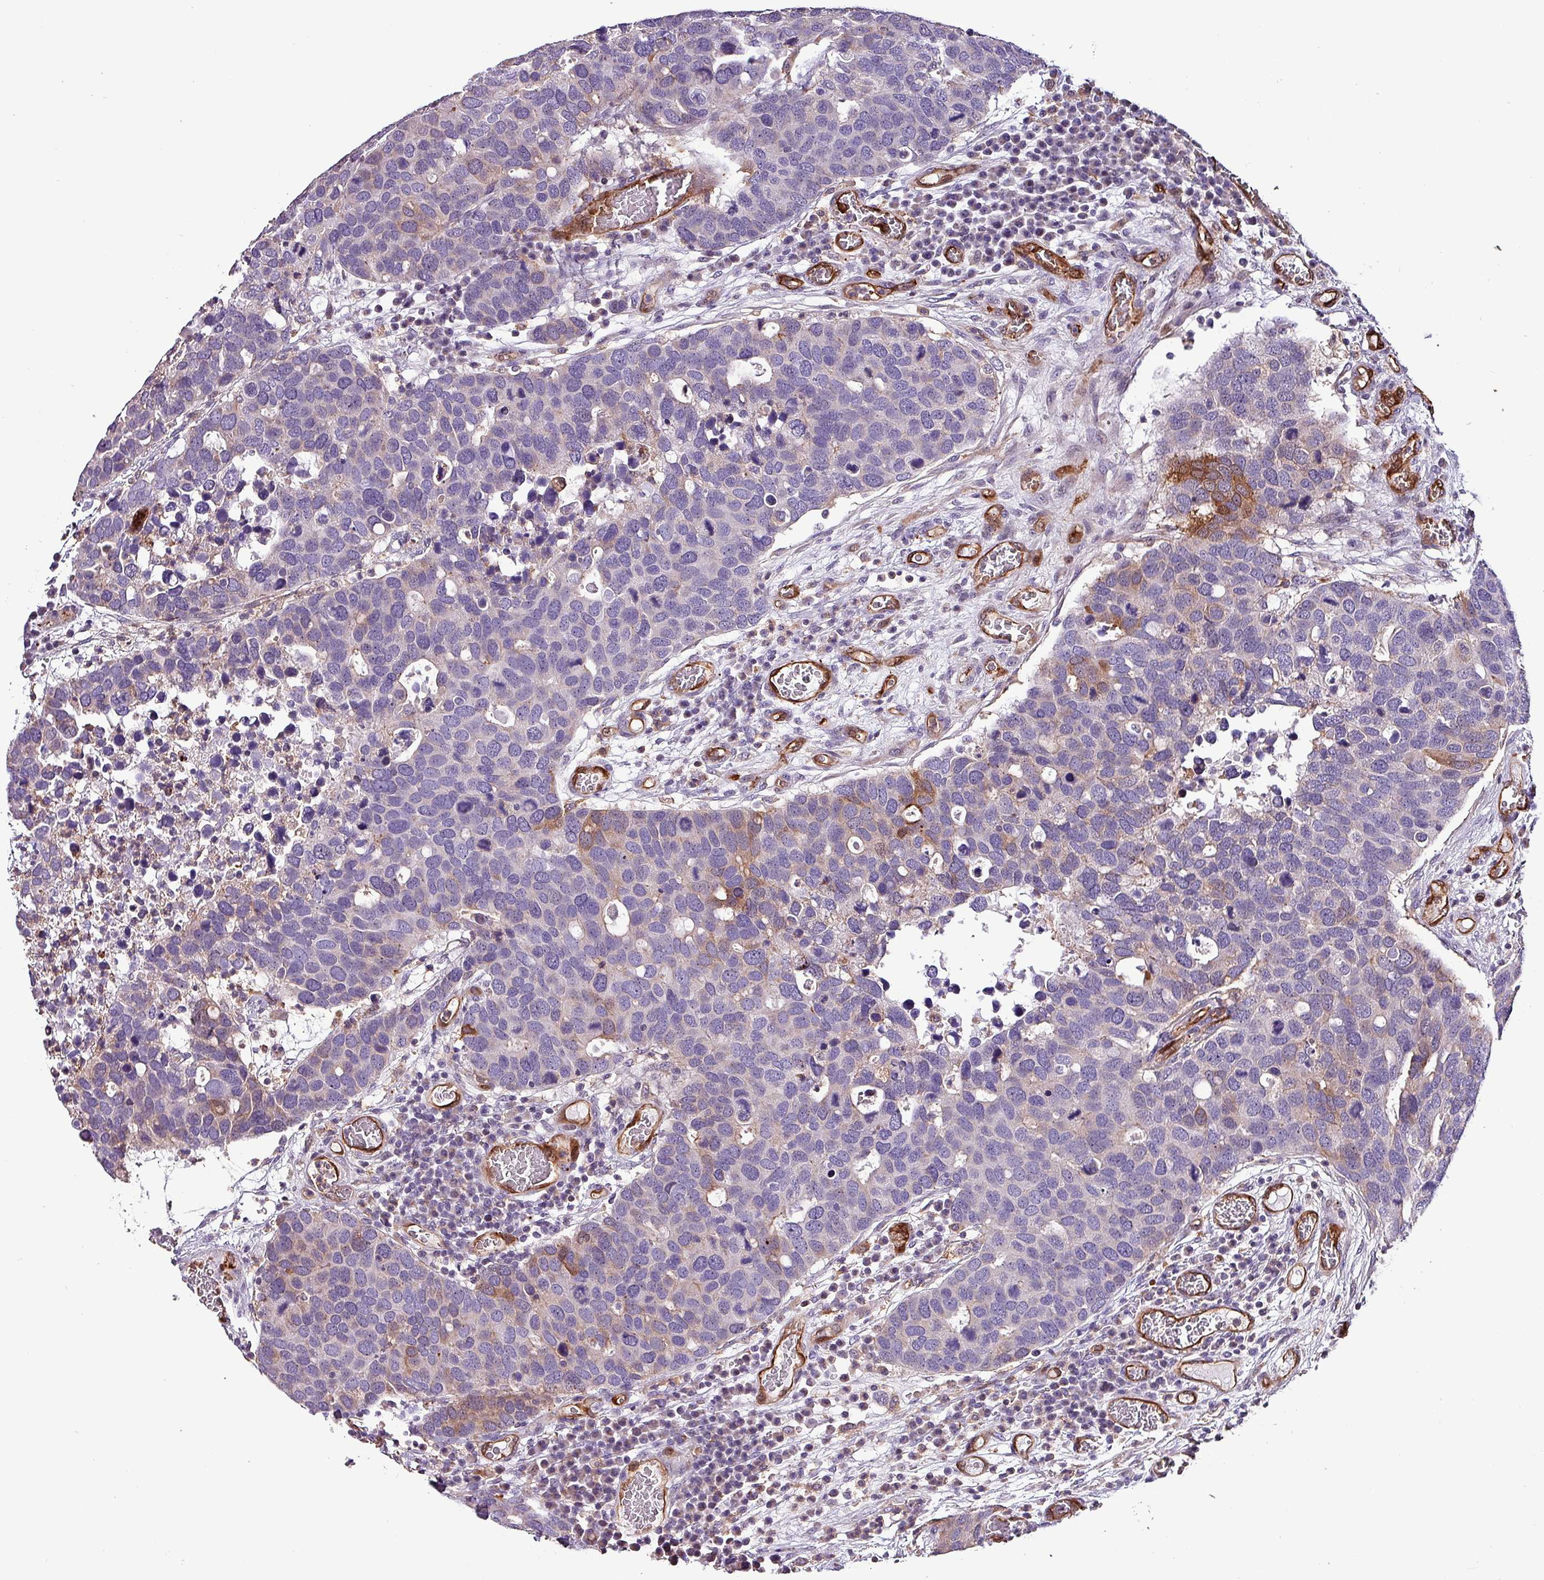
{"staining": {"intensity": "moderate", "quantity": "<25%", "location": "cytoplasmic/membranous"}, "tissue": "breast cancer", "cell_type": "Tumor cells", "image_type": "cancer", "snomed": [{"axis": "morphology", "description": "Duct carcinoma"}, {"axis": "topography", "description": "Breast"}], "caption": "Moderate cytoplasmic/membranous staining is seen in about <25% of tumor cells in breast cancer (invasive ductal carcinoma).", "gene": "SCIN", "patient": {"sex": "female", "age": 83}}